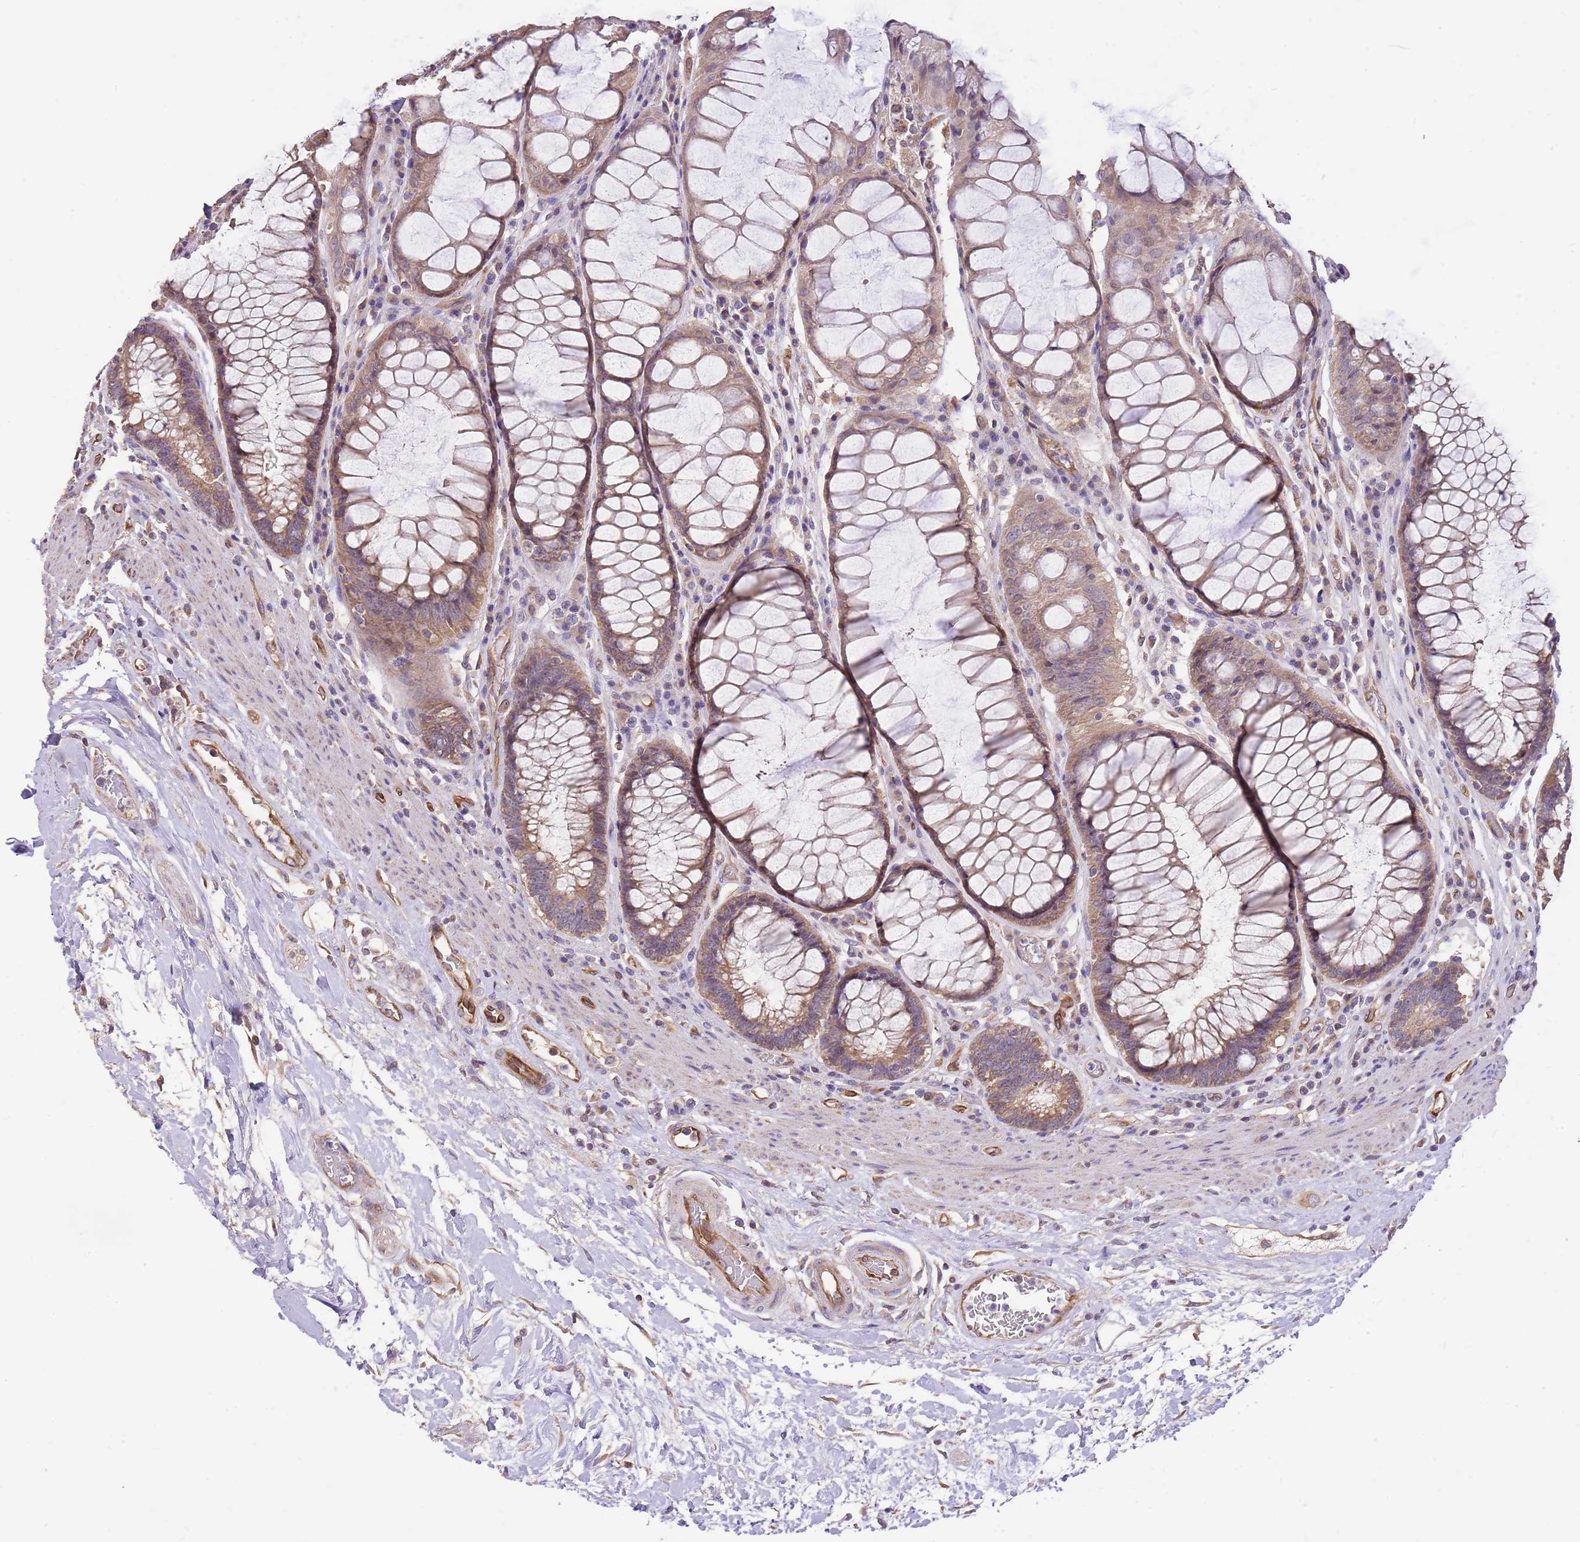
{"staining": {"intensity": "moderate", "quantity": ">75%", "location": "cytoplasmic/membranous"}, "tissue": "rectum", "cell_type": "Glandular cells", "image_type": "normal", "snomed": [{"axis": "morphology", "description": "Normal tissue, NOS"}, {"axis": "topography", "description": "Rectum"}], "caption": "IHC image of unremarkable rectum: rectum stained using immunohistochemistry (IHC) shows medium levels of moderate protein expression localized specifically in the cytoplasmic/membranous of glandular cells, appearing as a cytoplasmic/membranous brown color.", "gene": "DOCK9", "patient": {"sex": "male", "age": 64}}